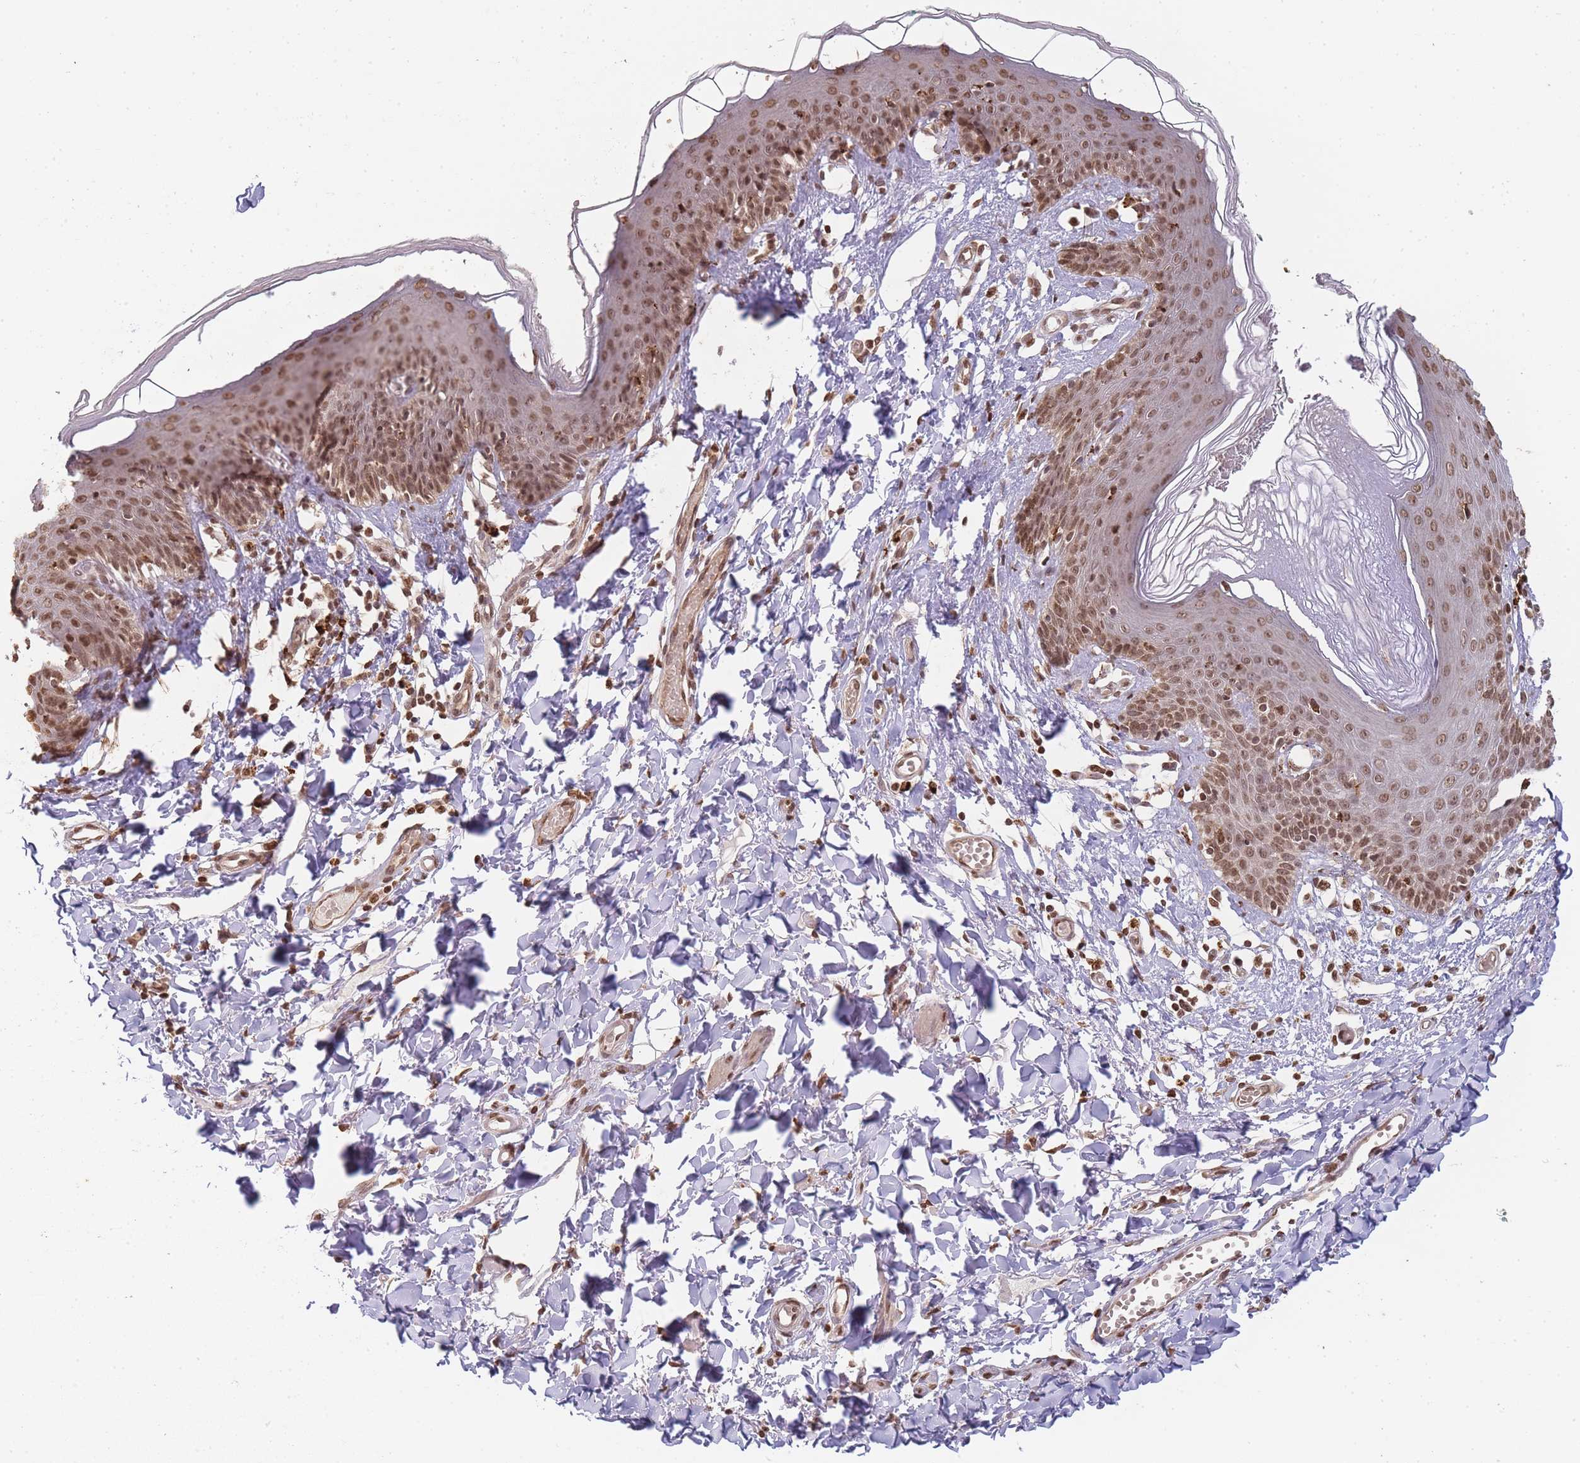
{"staining": {"intensity": "moderate", "quantity": ">75%", "location": "nuclear"}, "tissue": "skin", "cell_type": "Epidermal cells", "image_type": "normal", "snomed": [{"axis": "morphology", "description": "Normal tissue, NOS"}, {"axis": "topography", "description": "Vulva"}], "caption": "Skin stained with immunohistochemistry (IHC) displays moderate nuclear positivity in approximately >75% of epidermal cells.", "gene": "WWTR1", "patient": {"sex": "female", "age": 66}}